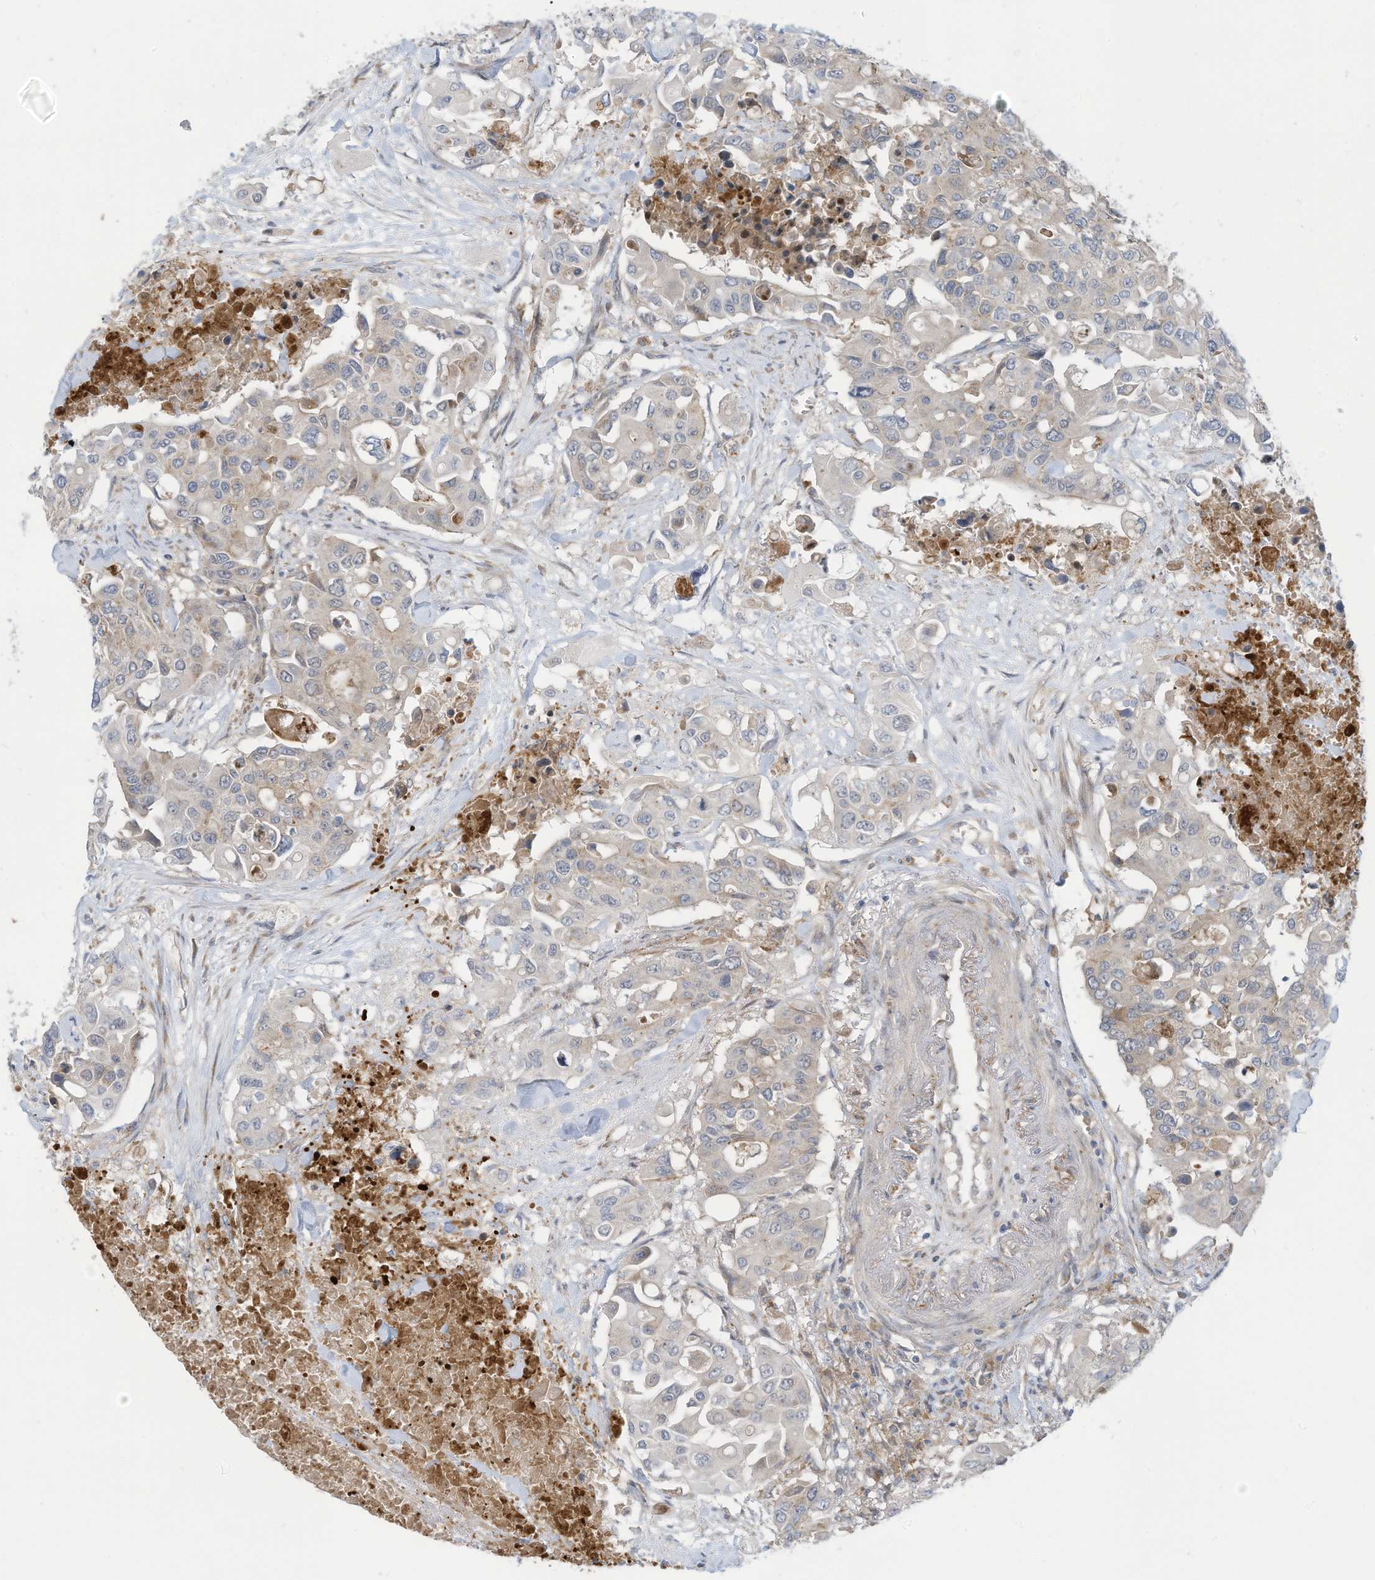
{"staining": {"intensity": "negative", "quantity": "none", "location": "none"}, "tissue": "colorectal cancer", "cell_type": "Tumor cells", "image_type": "cancer", "snomed": [{"axis": "morphology", "description": "Adenocarcinoma, NOS"}, {"axis": "topography", "description": "Colon"}], "caption": "Tumor cells are negative for protein expression in human colorectal cancer (adenocarcinoma).", "gene": "ADAT2", "patient": {"sex": "male", "age": 77}}